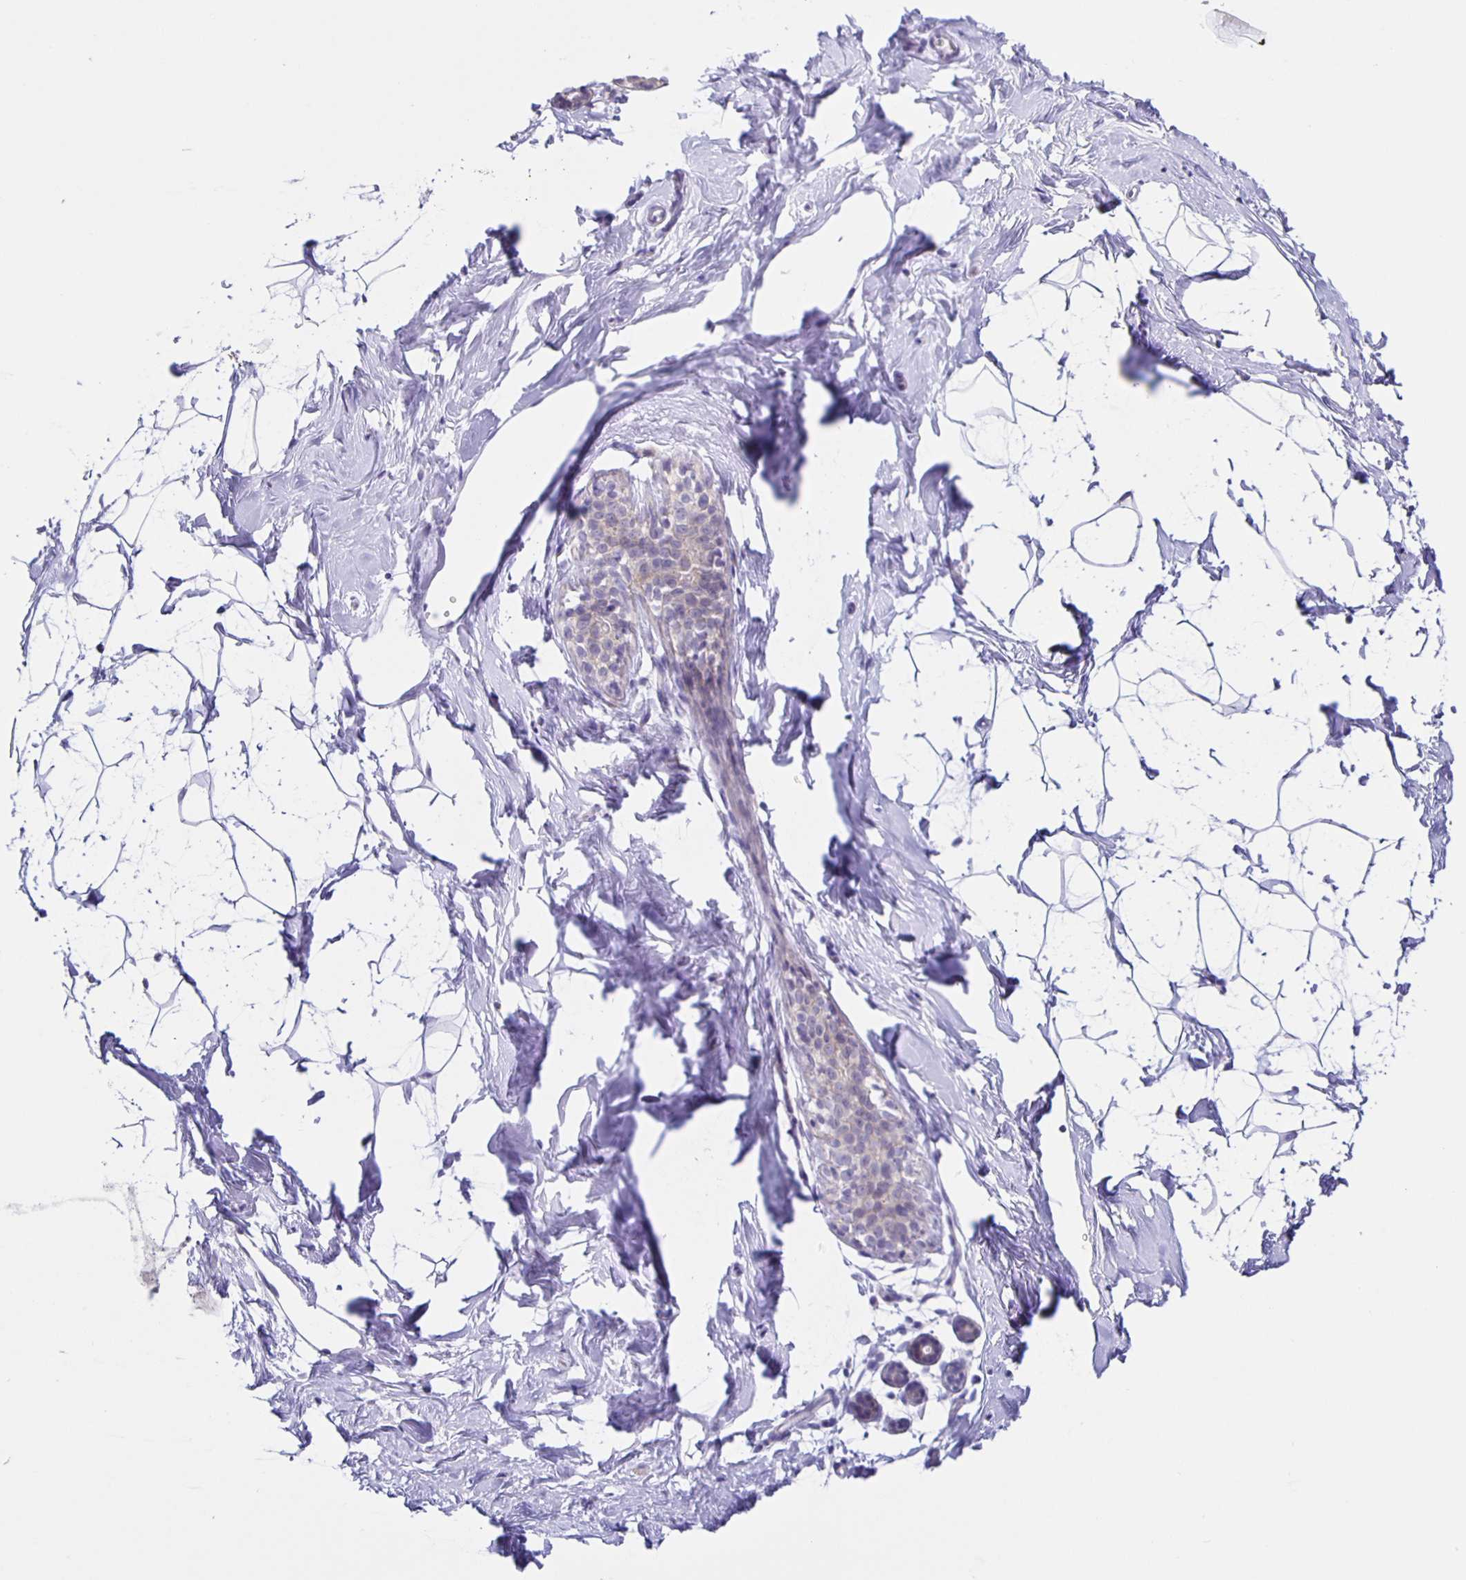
{"staining": {"intensity": "negative", "quantity": "none", "location": "none"}, "tissue": "breast", "cell_type": "Adipocytes", "image_type": "normal", "snomed": [{"axis": "morphology", "description": "Normal tissue, NOS"}, {"axis": "topography", "description": "Breast"}], "caption": "Immunohistochemistry of benign breast shows no staining in adipocytes.", "gene": "SLC12A3", "patient": {"sex": "female", "age": 32}}